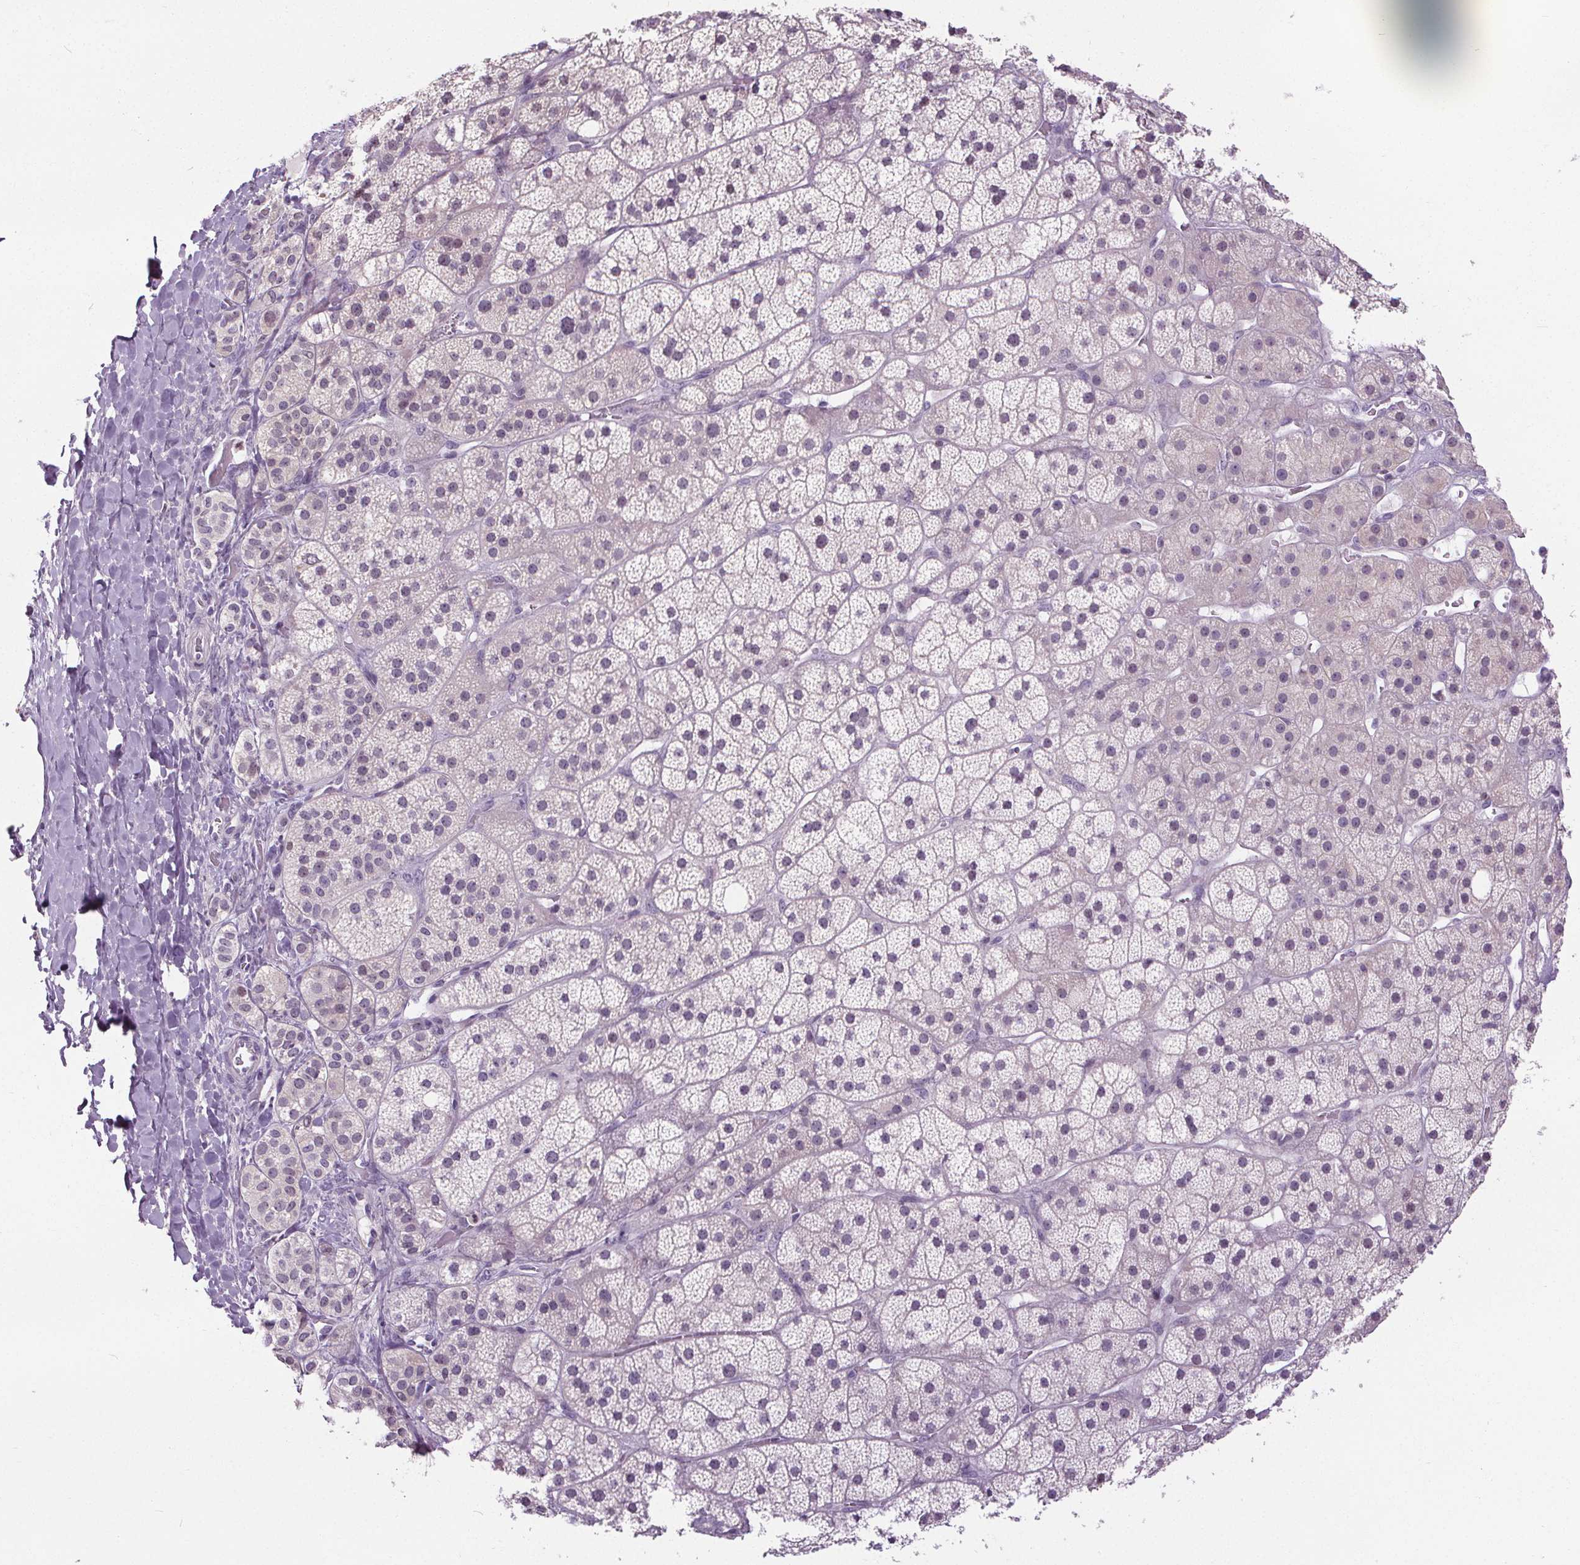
{"staining": {"intensity": "negative", "quantity": "none", "location": "none"}, "tissue": "adrenal gland", "cell_type": "Glandular cells", "image_type": "normal", "snomed": [{"axis": "morphology", "description": "Normal tissue, NOS"}, {"axis": "topography", "description": "Adrenal gland"}], "caption": "Glandular cells show no significant positivity in unremarkable adrenal gland. (DAB immunohistochemistry (IHC), high magnification).", "gene": "TMEM240", "patient": {"sex": "male", "age": 57}}